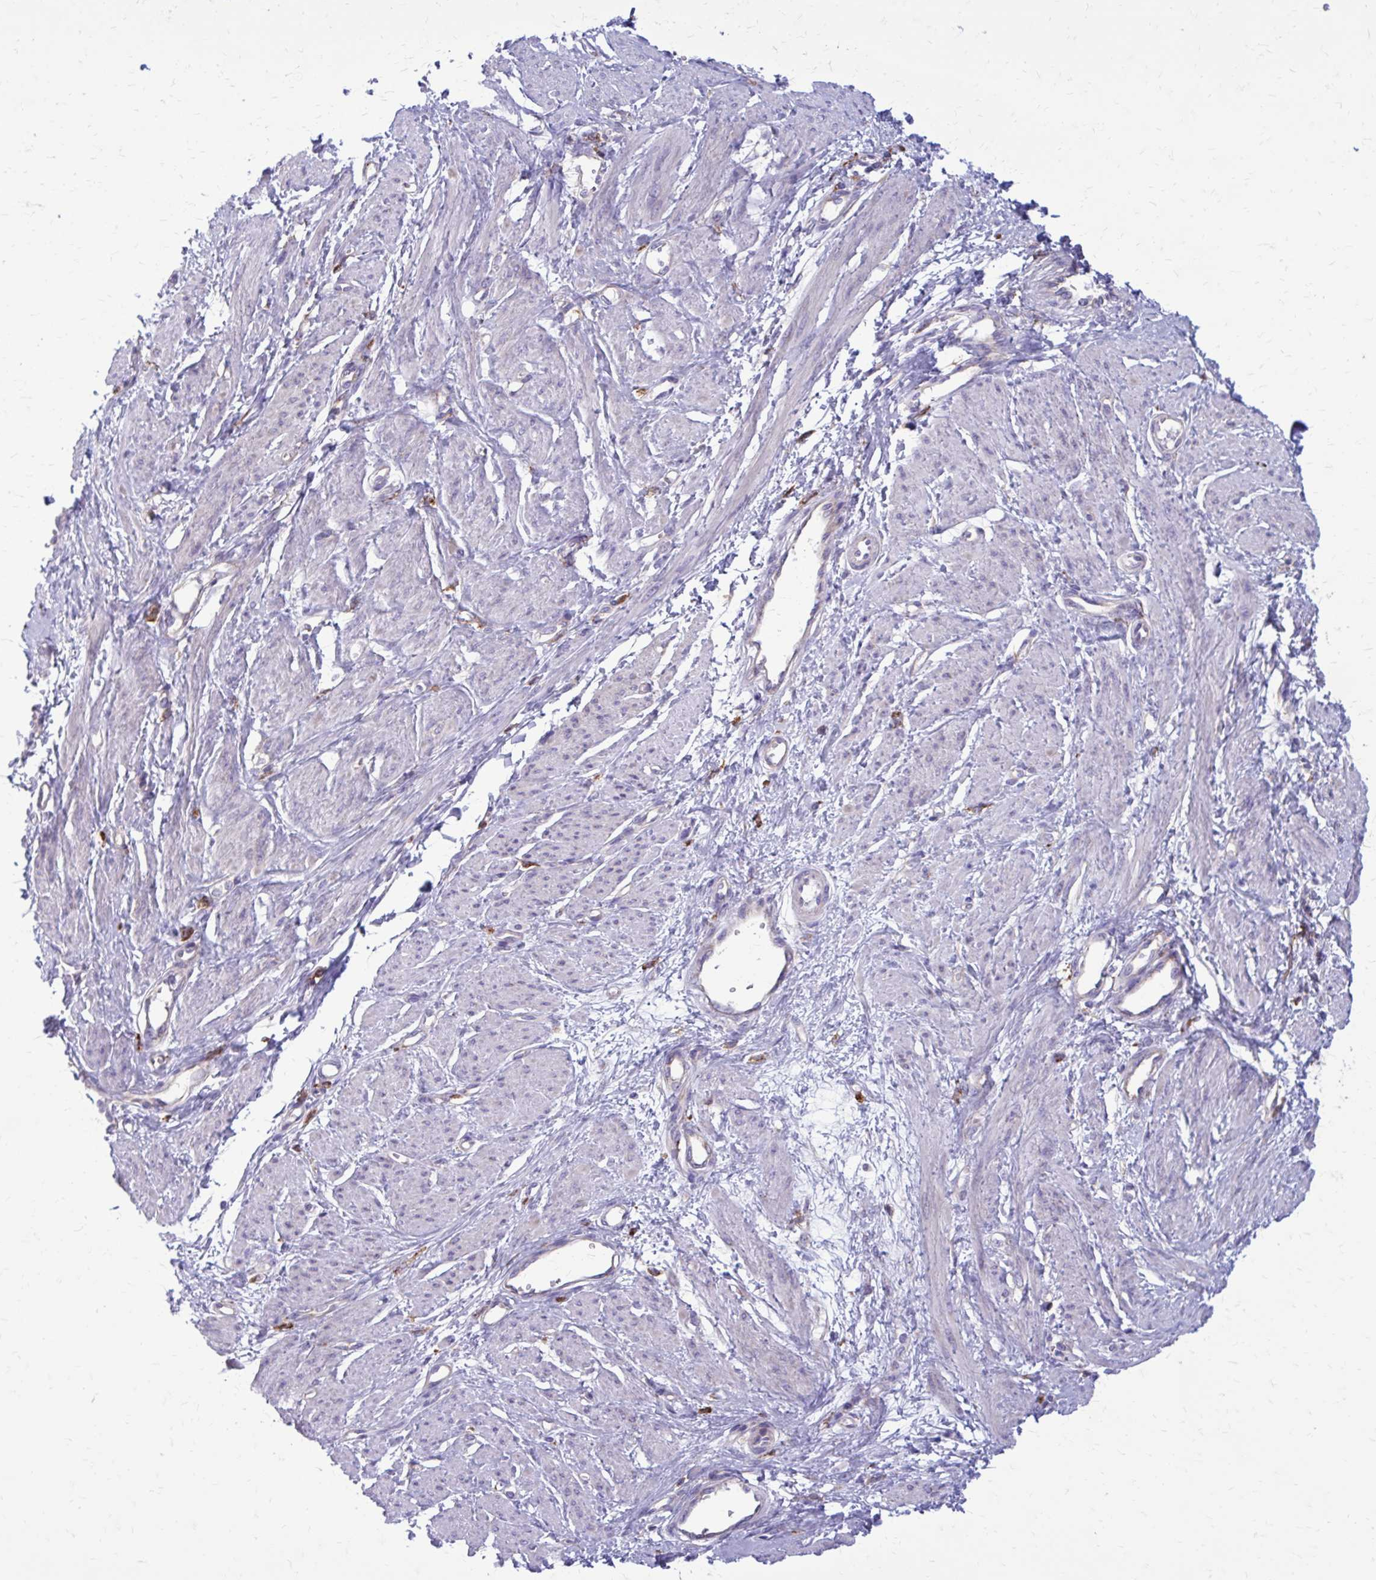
{"staining": {"intensity": "negative", "quantity": "none", "location": "none"}, "tissue": "smooth muscle", "cell_type": "Smooth muscle cells", "image_type": "normal", "snomed": [{"axis": "morphology", "description": "Normal tissue, NOS"}, {"axis": "topography", "description": "Smooth muscle"}, {"axis": "topography", "description": "Uterus"}], "caption": "An image of smooth muscle stained for a protein displays no brown staining in smooth muscle cells. Nuclei are stained in blue.", "gene": "CLTA", "patient": {"sex": "female", "age": 39}}